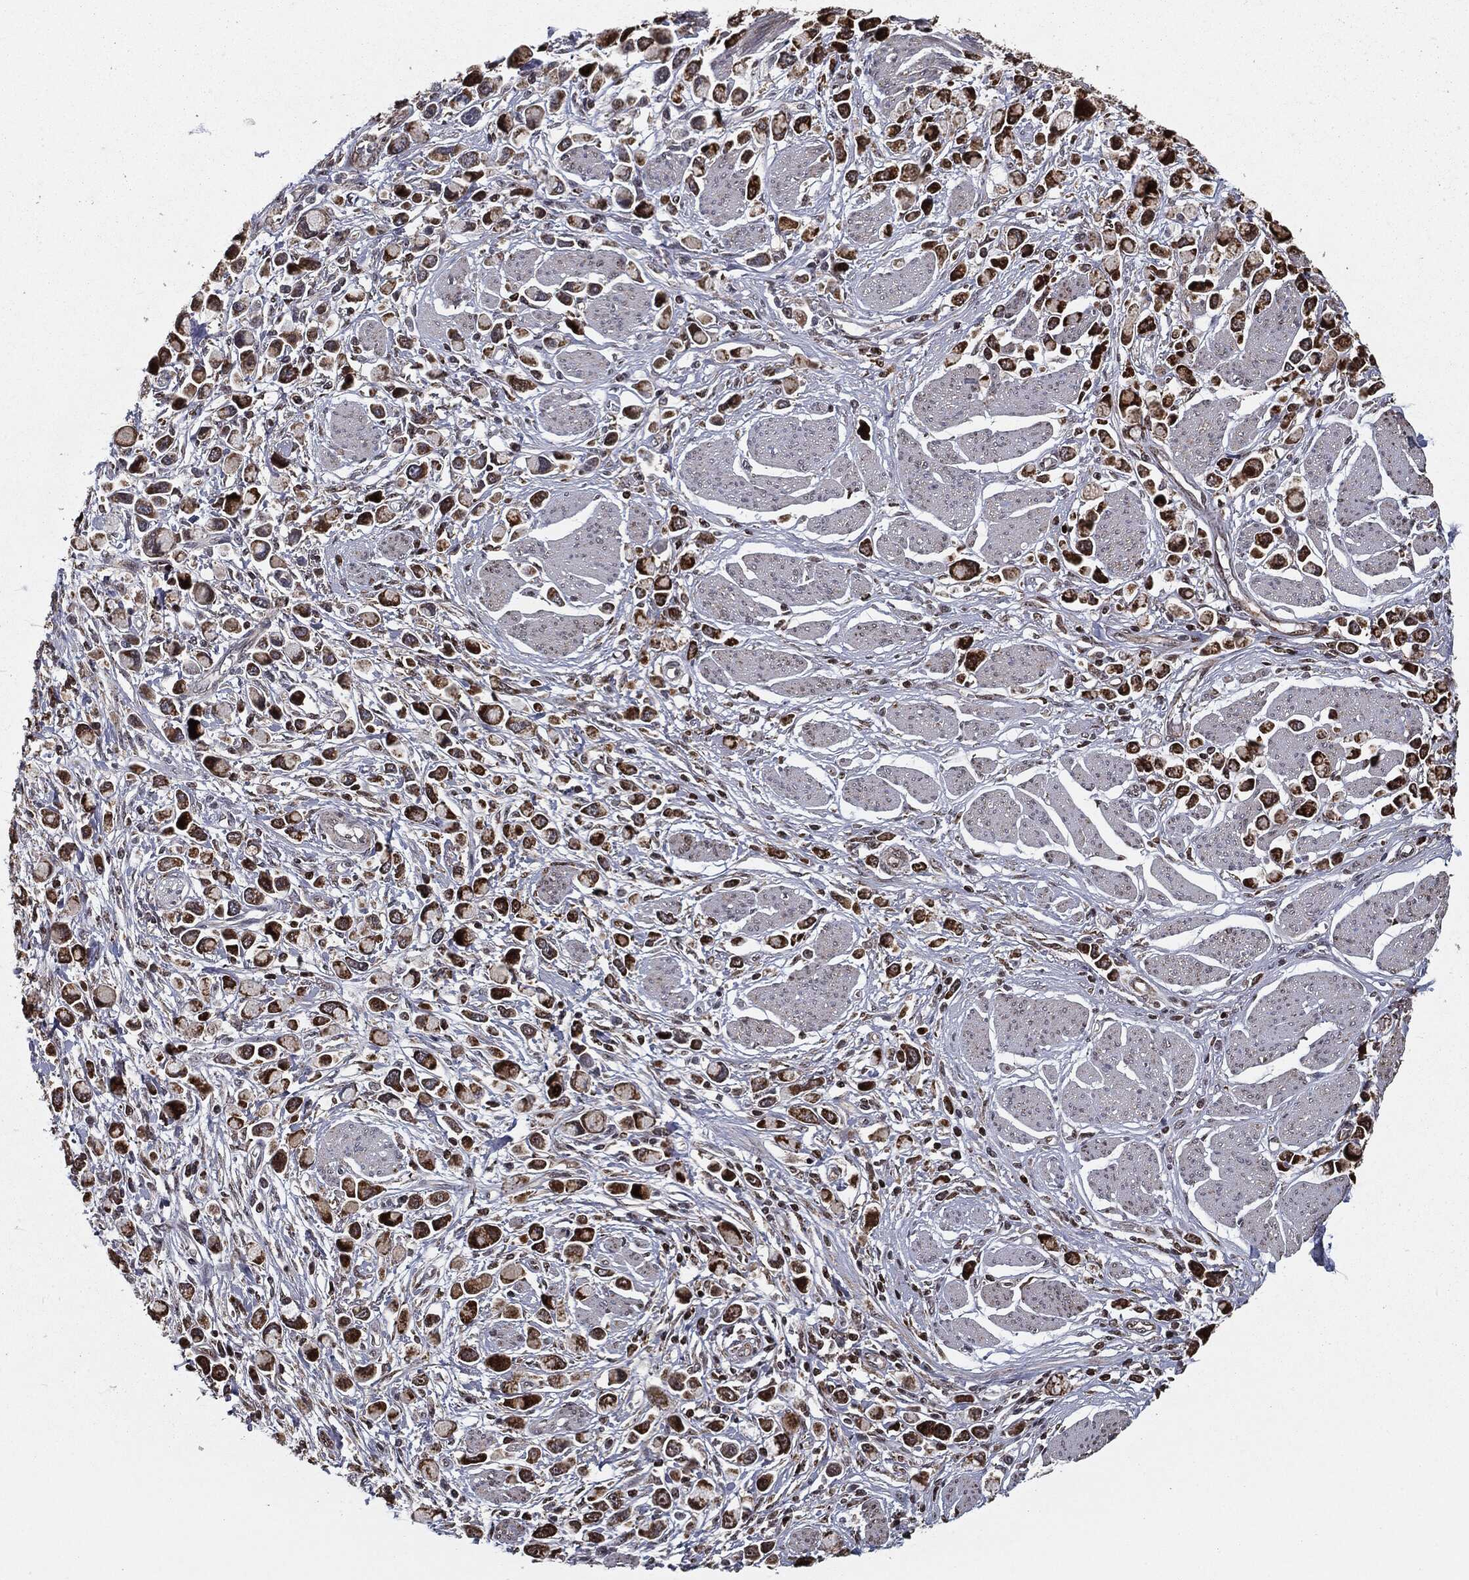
{"staining": {"intensity": "strong", "quantity": ">75%", "location": "cytoplasmic/membranous,nuclear"}, "tissue": "stomach cancer", "cell_type": "Tumor cells", "image_type": "cancer", "snomed": [{"axis": "morphology", "description": "Adenocarcinoma, NOS"}, {"axis": "topography", "description": "Stomach"}], "caption": "Tumor cells display high levels of strong cytoplasmic/membranous and nuclear expression in approximately >75% of cells in human stomach adenocarcinoma. The staining was performed using DAB, with brown indicating positive protein expression. Nuclei are stained blue with hematoxylin.", "gene": "CHCHD2", "patient": {"sex": "female", "age": 81}}